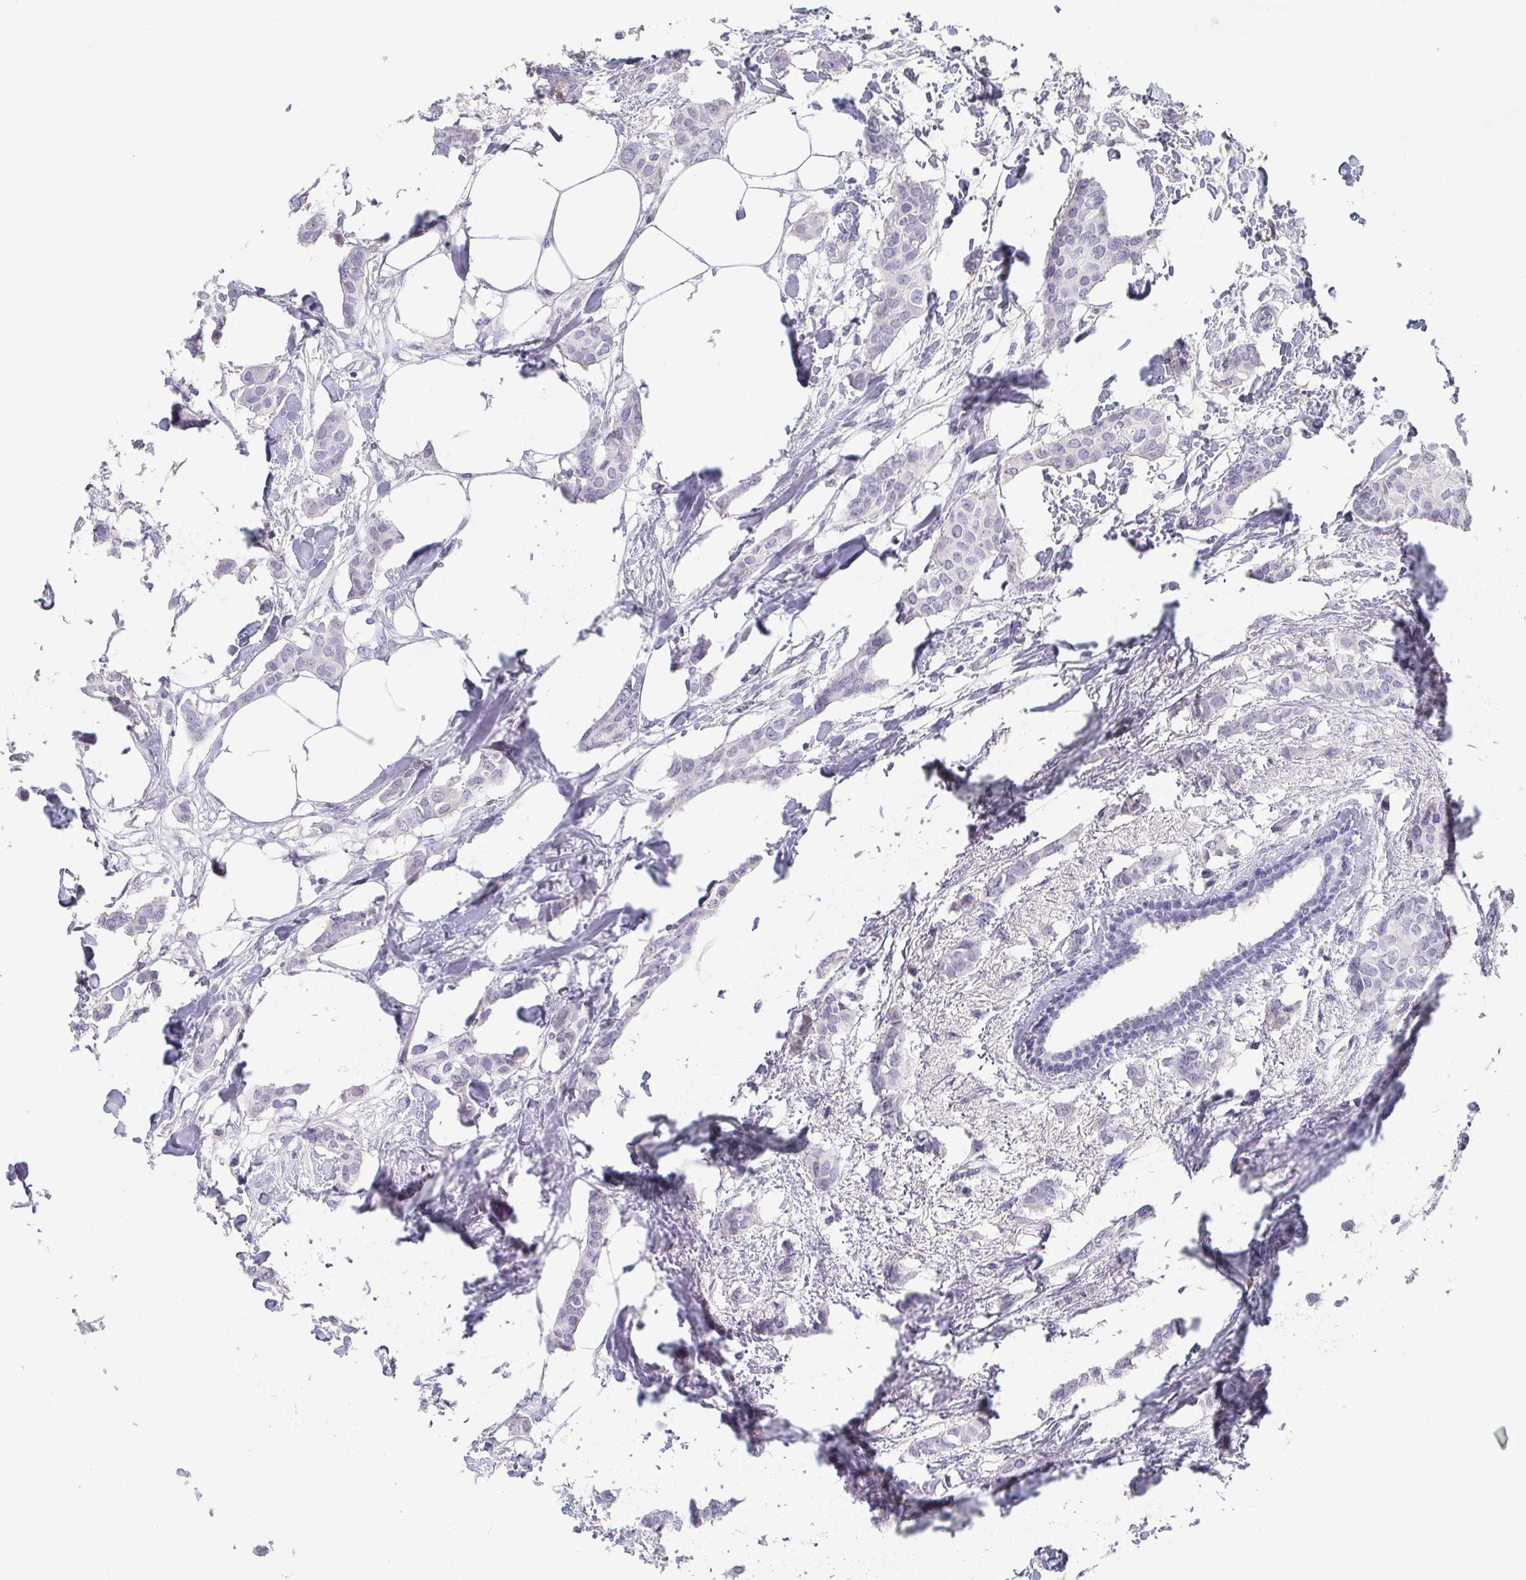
{"staining": {"intensity": "negative", "quantity": "none", "location": "none"}, "tissue": "breast cancer", "cell_type": "Tumor cells", "image_type": "cancer", "snomed": [{"axis": "morphology", "description": "Duct carcinoma"}, {"axis": "topography", "description": "Breast"}], "caption": "The histopathology image displays no significant positivity in tumor cells of breast infiltrating ductal carcinoma. (Stains: DAB (3,3'-diaminobenzidine) immunohistochemistry (IHC) with hematoxylin counter stain, Microscopy: brightfield microscopy at high magnification).", "gene": "ITLN1", "patient": {"sex": "female", "age": 62}}